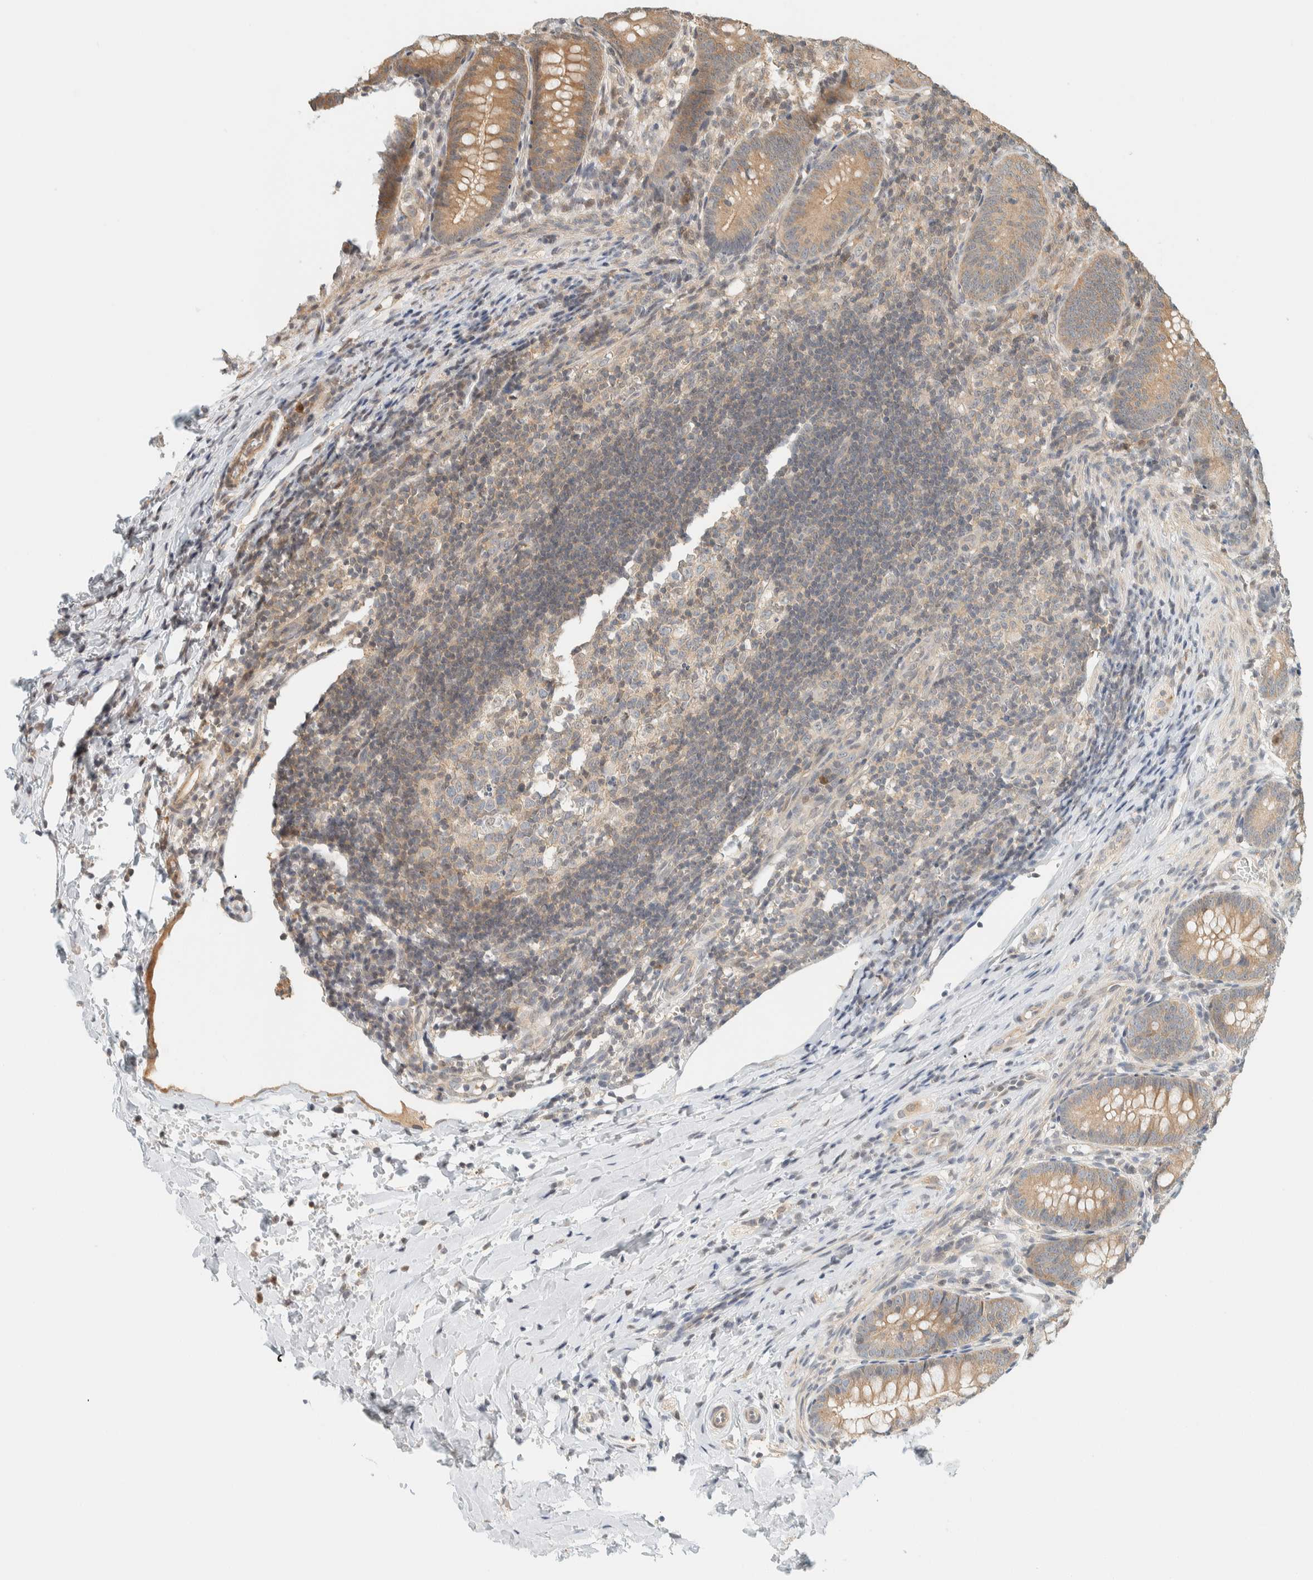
{"staining": {"intensity": "moderate", "quantity": ">75%", "location": "cytoplasmic/membranous"}, "tissue": "appendix", "cell_type": "Glandular cells", "image_type": "normal", "snomed": [{"axis": "morphology", "description": "Normal tissue, NOS"}, {"axis": "topography", "description": "Appendix"}], "caption": "Glandular cells reveal medium levels of moderate cytoplasmic/membranous positivity in approximately >75% of cells in normal human appendix.", "gene": "ARFGEF1", "patient": {"sex": "male", "age": 1}}